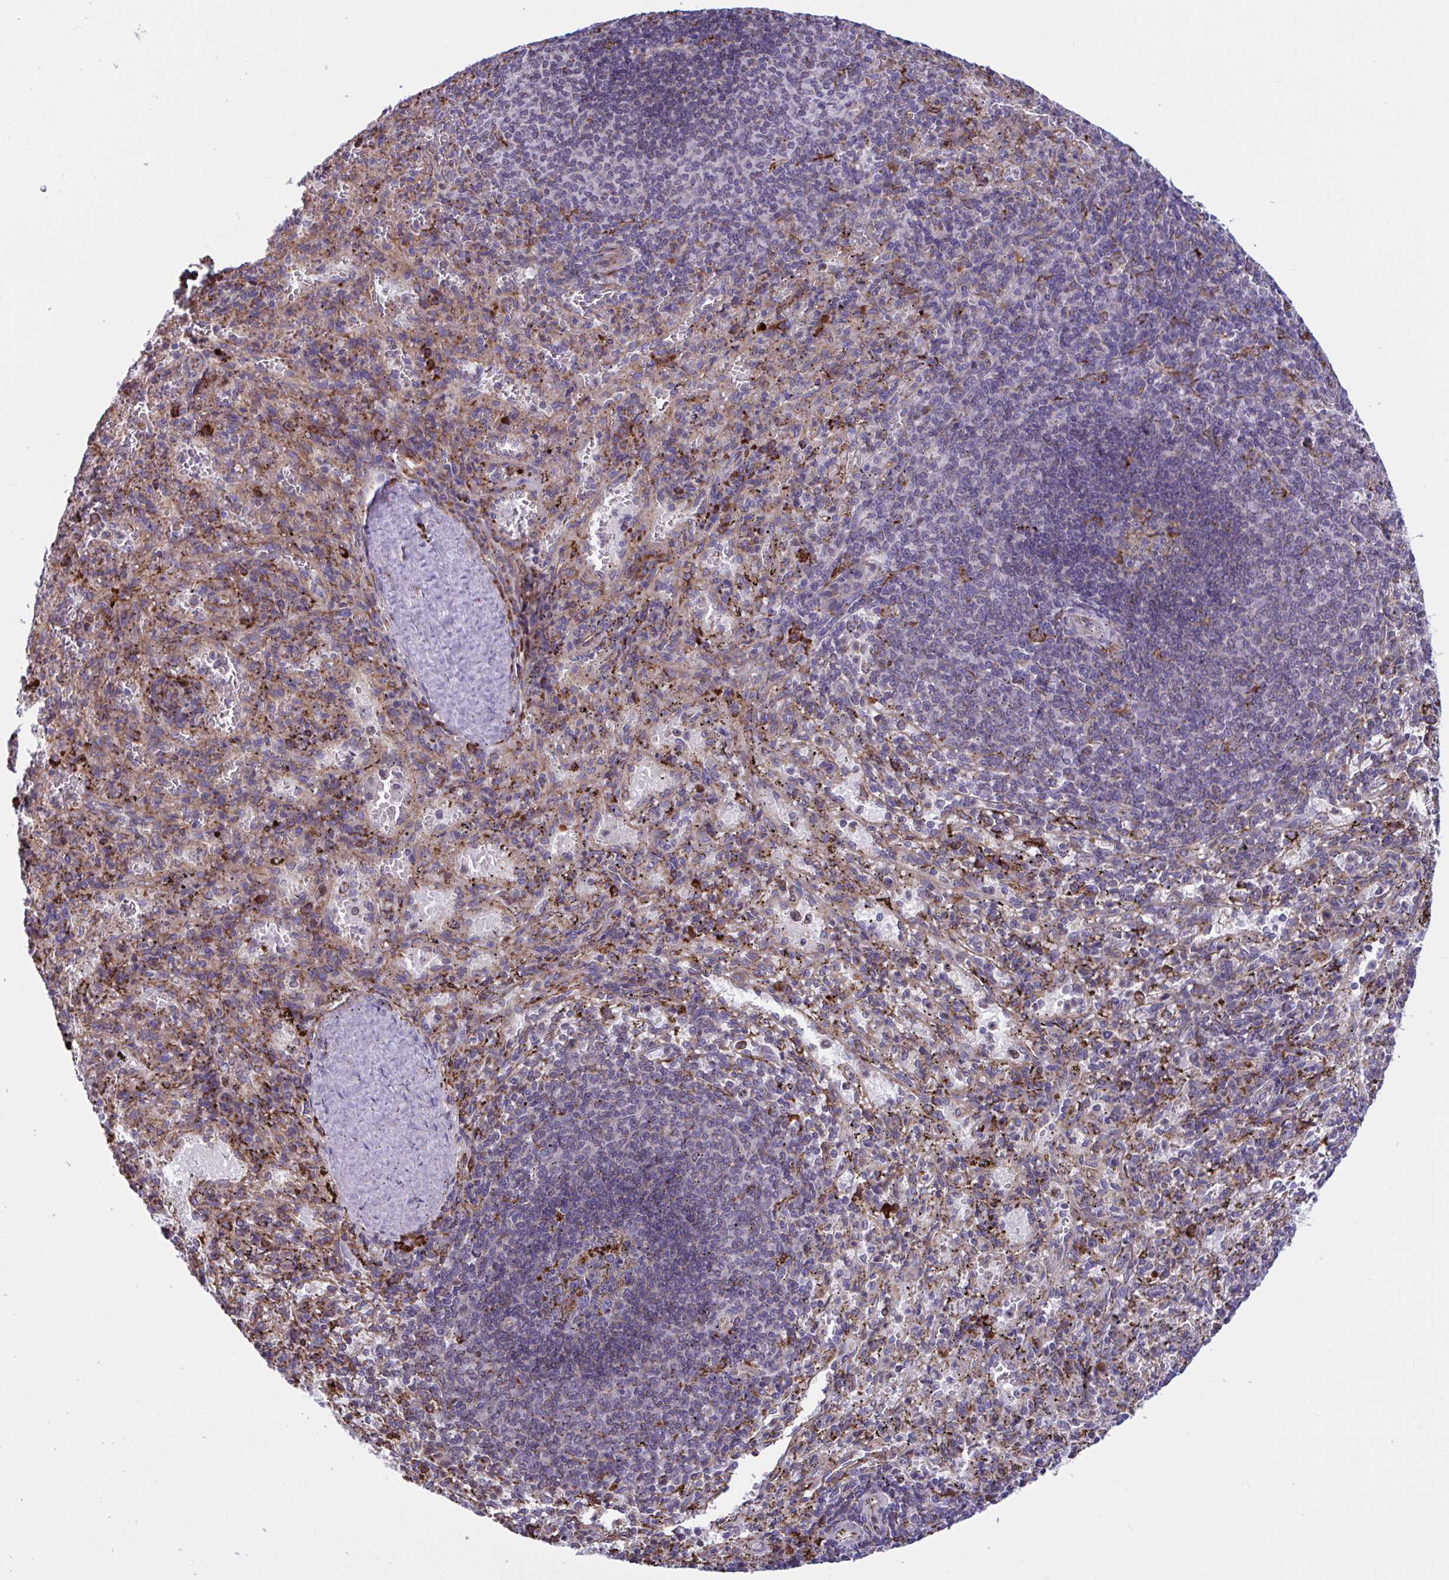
{"staining": {"intensity": "weak", "quantity": "<25%", "location": "cytoplasmic/membranous"}, "tissue": "spleen", "cell_type": "Cells in red pulp", "image_type": "normal", "snomed": [{"axis": "morphology", "description": "Normal tissue, NOS"}, {"axis": "topography", "description": "Spleen"}], "caption": "An IHC image of benign spleen is shown. There is no staining in cells in red pulp of spleen. Nuclei are stained in blue.", "gene": "PEAK3", "patient": {"sex": "male", "age": 57}}